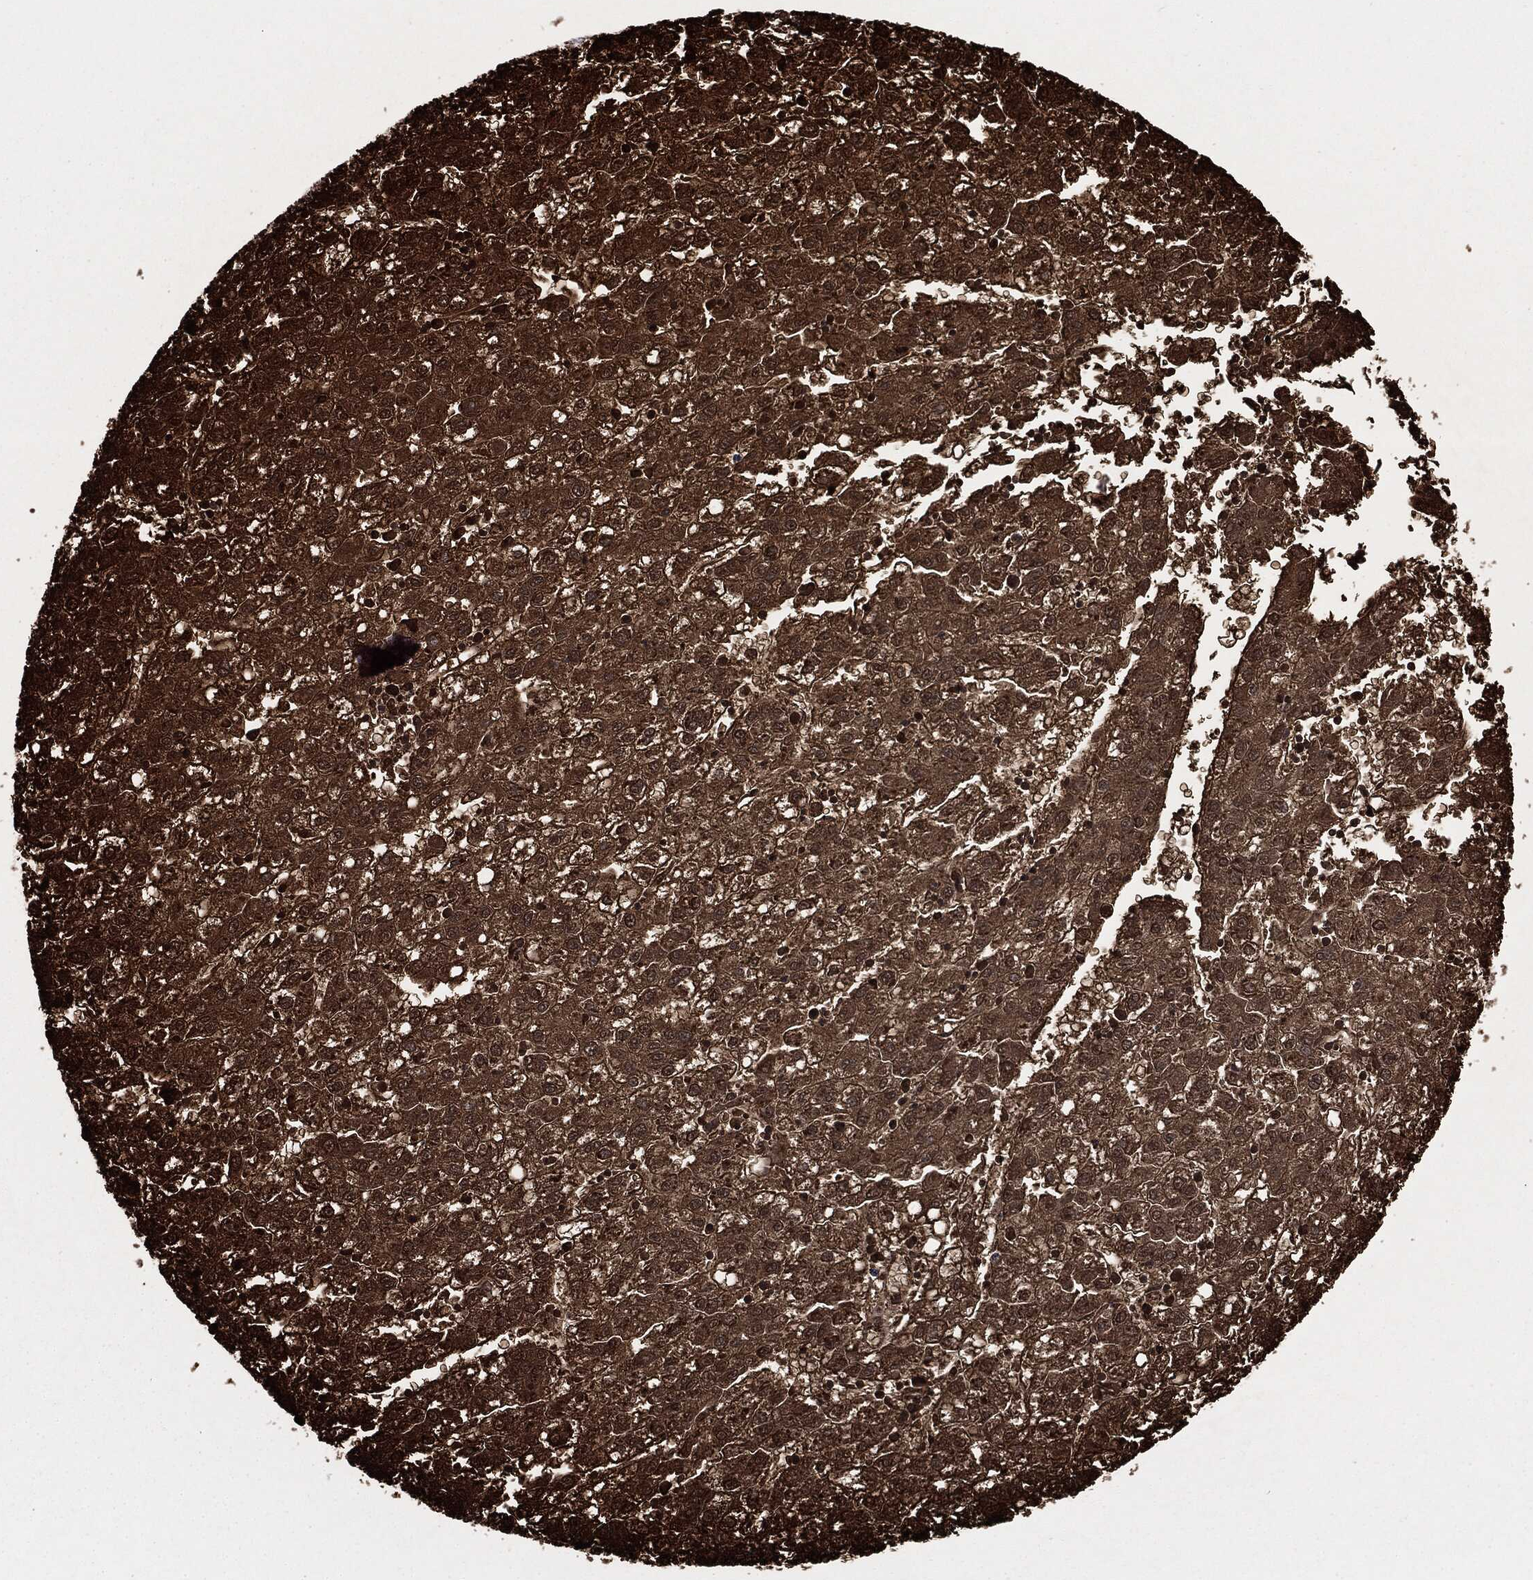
{"staining": {"intensity": "strong", "quantity": ">75%", "location": "cytoplasmic/membranous"}, "tissue": "liver cancer", "cell_type": "Tumor cells", "image_type": "cancer", "snomed": [{"axis": "morphology", "description": "Carcinoma, Hepatocellular, NOS"}, {"axis": "topography", "description": "Liver"}], "caption": "Strong cytoplasmic/membranous protein expression is appreciated in about >75% of tumor cells in liver cancer (hepatocellular carcinoma). (Brightfield microscopy of DAB IHC at high magnification).", "gene": "CARD6", "patient": {"sex": "male", "age": 72}}